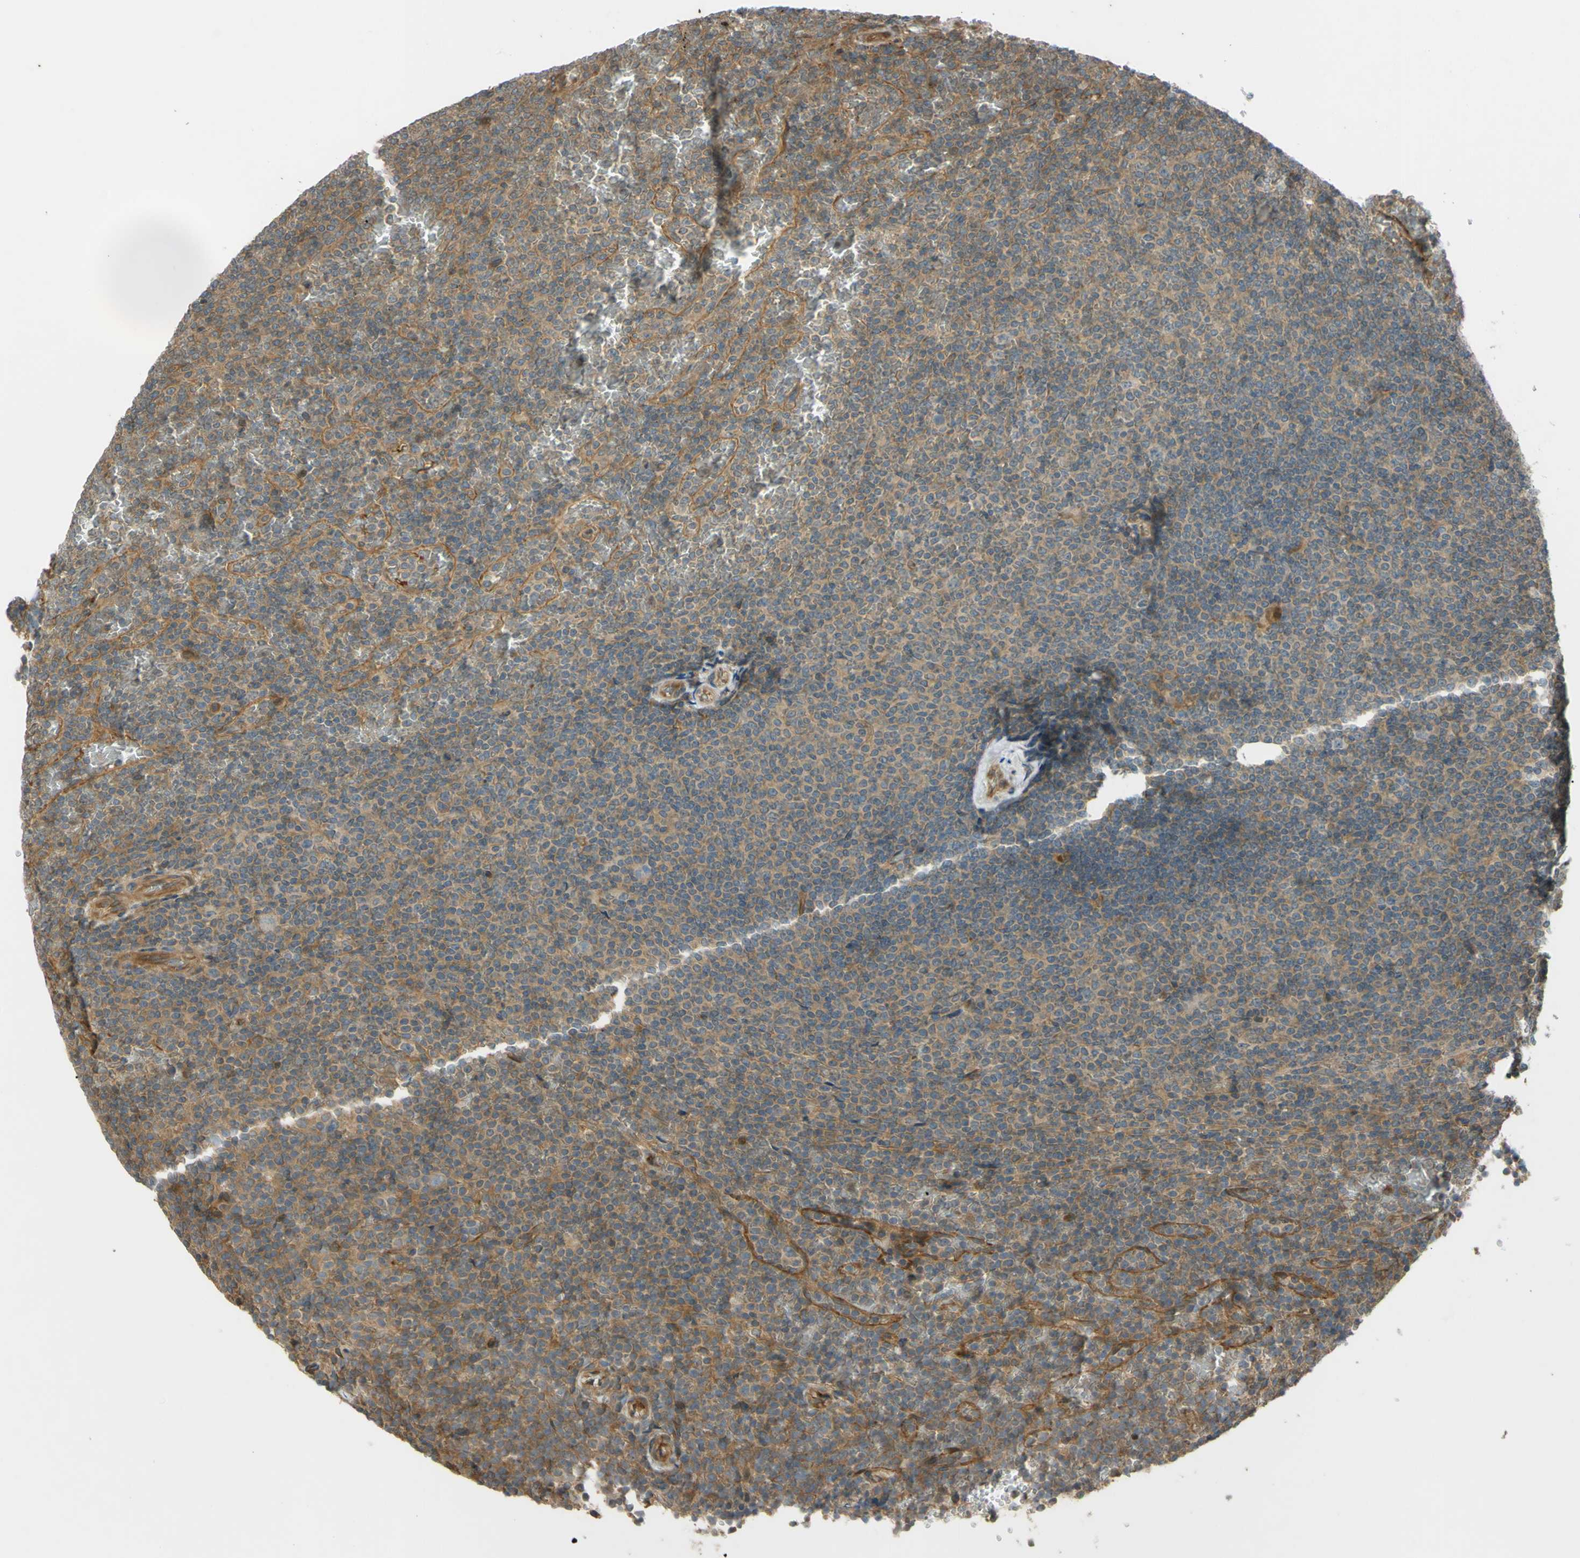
{"staining": {"intensity": "weak", "quantity": ">75%", "location": "cytoplasmic/membranous"}, "tissue": "lymphoma", "cell_type": "Tumor cells", "image_type": "cancer", "snomed": [{"axis": "morphology", "description": "Malignant lymphoma, non-Hodgkin's type, Low grade"}, {"axis": "topography", "description": "Spleen"}], "caption": "Malignant lymphoma, non-Hodgkin's type (low-grade) stained for a protein (brown) exhibits weak cytoplasmic/membranous positive staining in about >75% of tumor cells.", "gene": "FLII", "patient": {"sex": "female", "age": 77}}